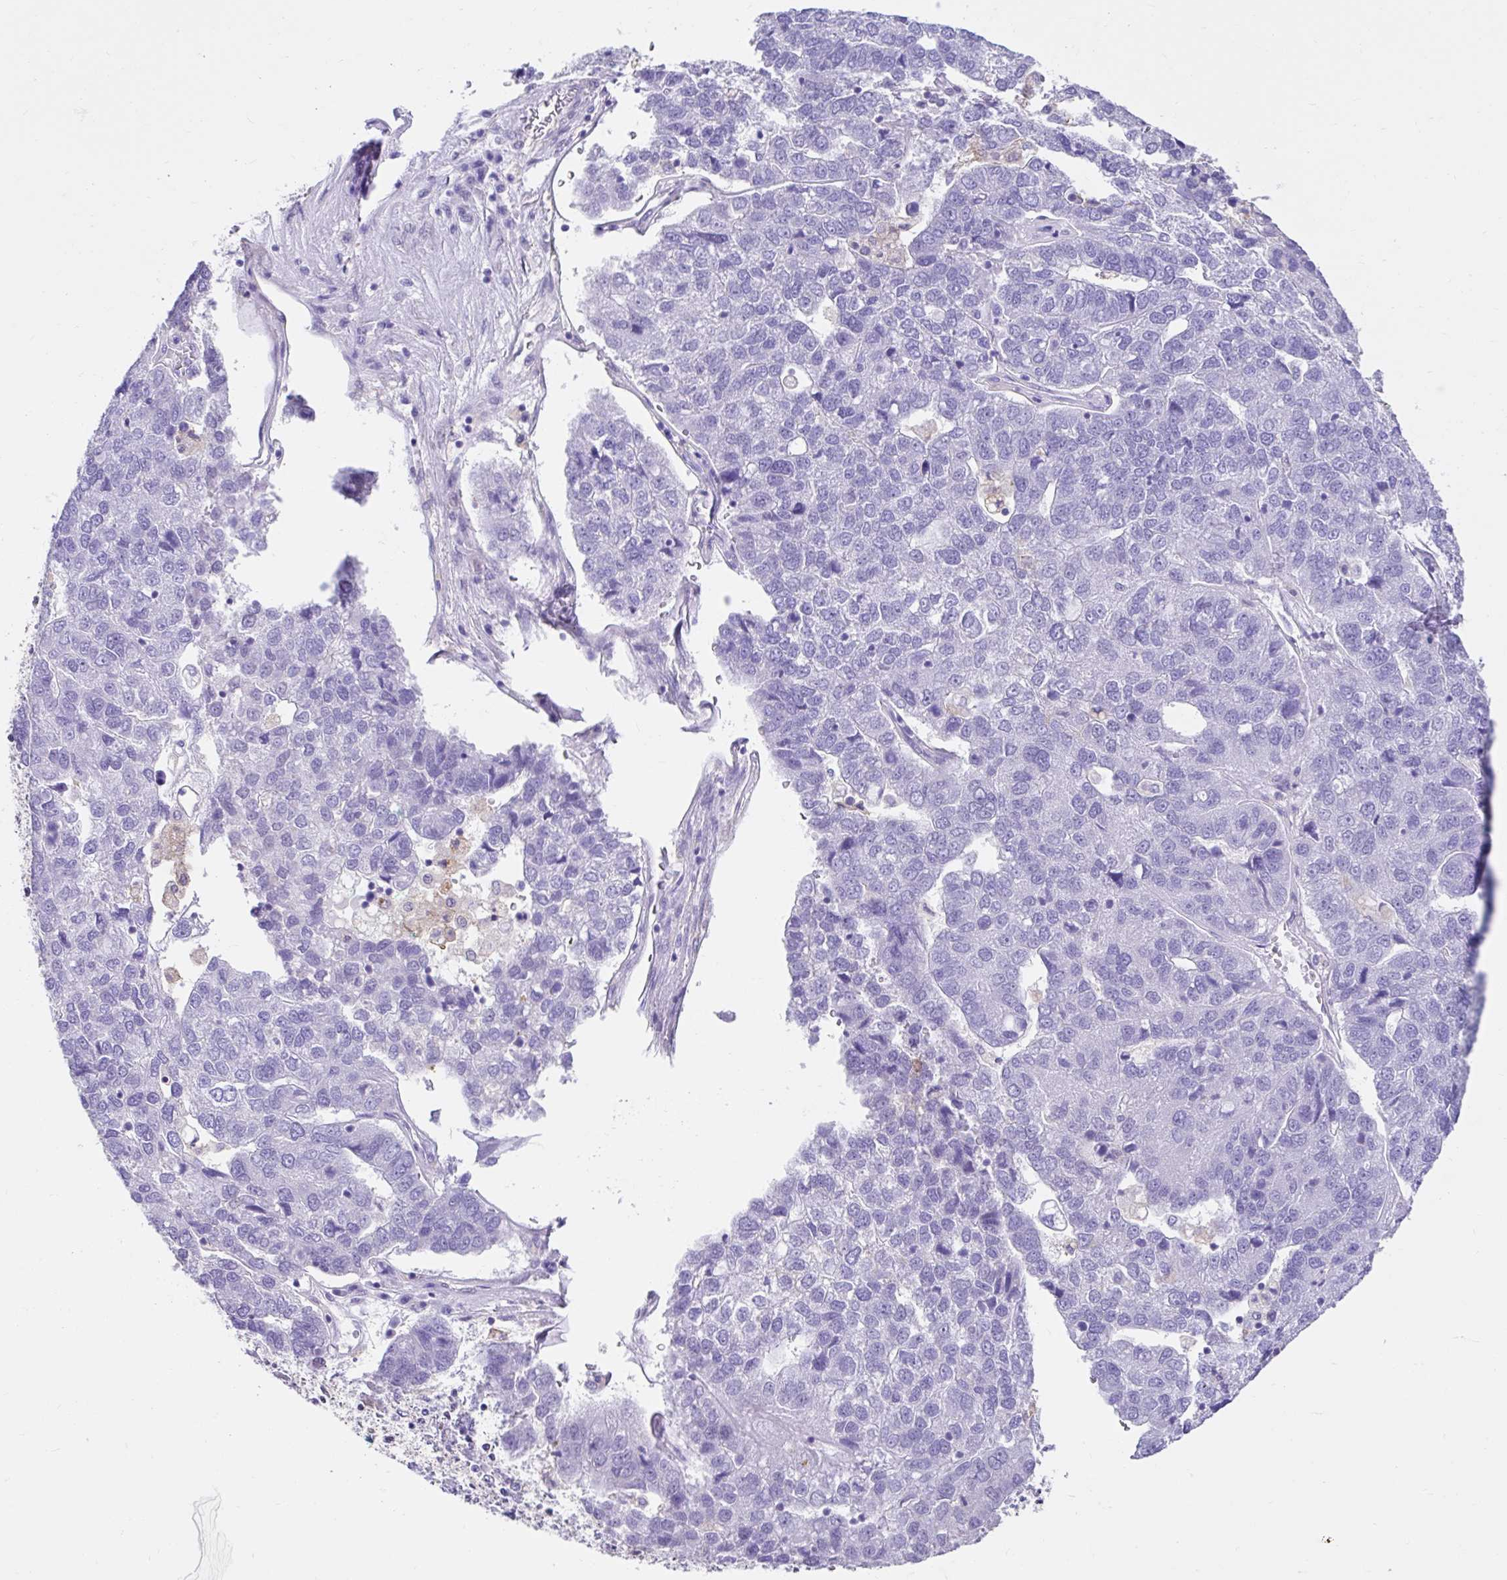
{"staining": {"intensity": "negative", "quantity": "none", "location": "none"}, "tissue": "pancreatic cancer", "cell_type": "Tumor cells", "image_type": "cancer", "snomed": [{"axis": "morphology", "description": "Adenocarcinoma, NOS"}, {"axis": "topography", "description": "Pancreas"}], "caption": "This is an IHC photomicrograph of pancreatic cancer. There is no expression in tumor cells.", "gene": "DCAF17", "patient": {"sex": "female", "age": 61}}